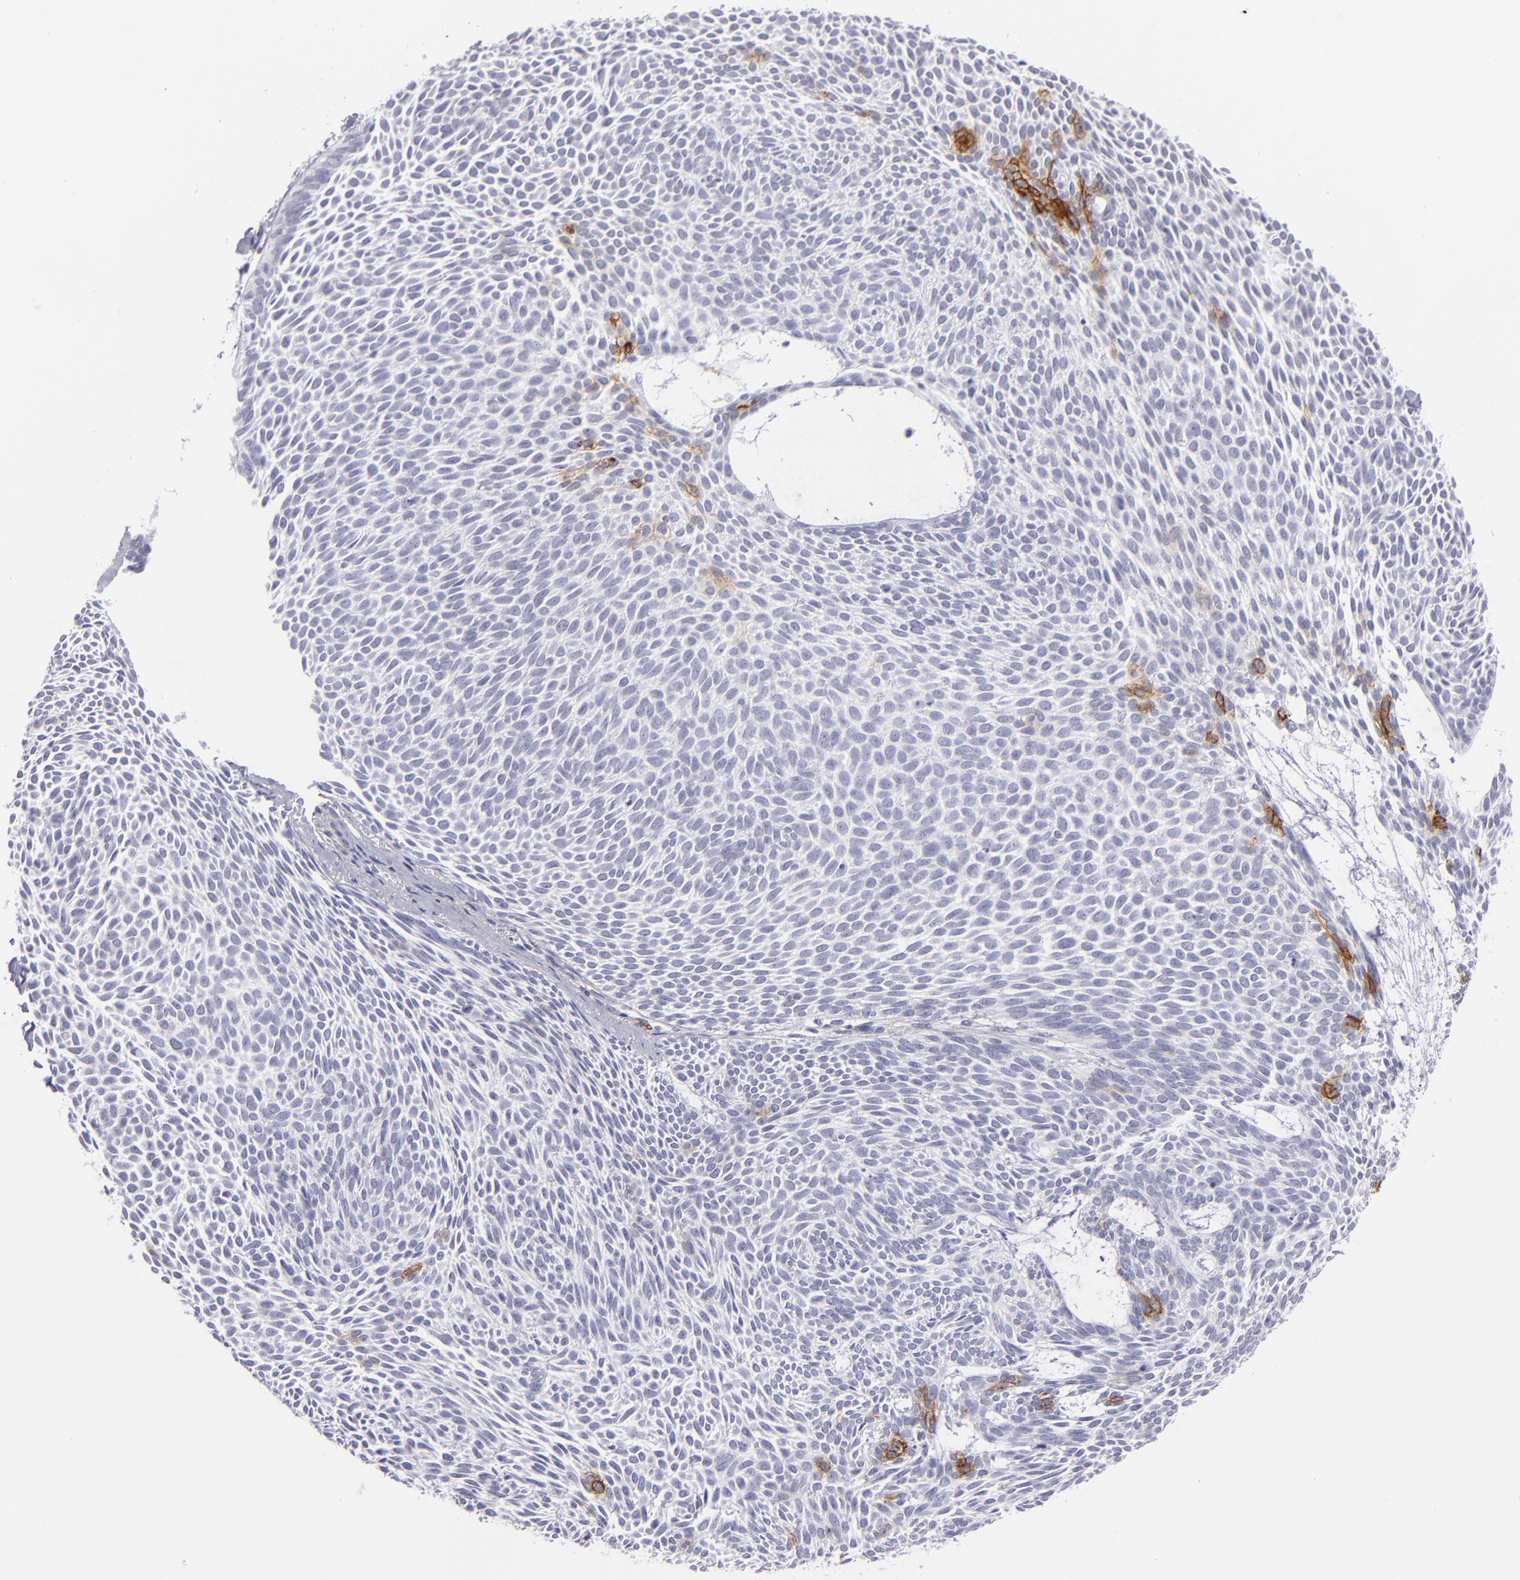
{"staining": {"intensity": "moderate", "quantity": "<25%", "location": "cytoplasmic/membranous"}, "tissue": "skin cancer", "cell_type": "Tumor cells", "image_type": "cancer", "snomed": [{"axis": "morphology", "description": "Basal cell carcinoma"}, {"axis": "topography", "description": "Skin"}], "caption": "Immunohistochemistry (IHC) staining of skin basal cell carcinoma, which displays low levels of moderate cytoplasmic/membranous positivity in about <25% of tumor cells indicating moderate cytoplasmic/membranous protein positivity. The staining was performed using DAB (brown) for protein detection and nuclei were counterstained in hematoxylin (blue).", "gene": "THBD", "patient": {"sex": "male", "age": 84}}